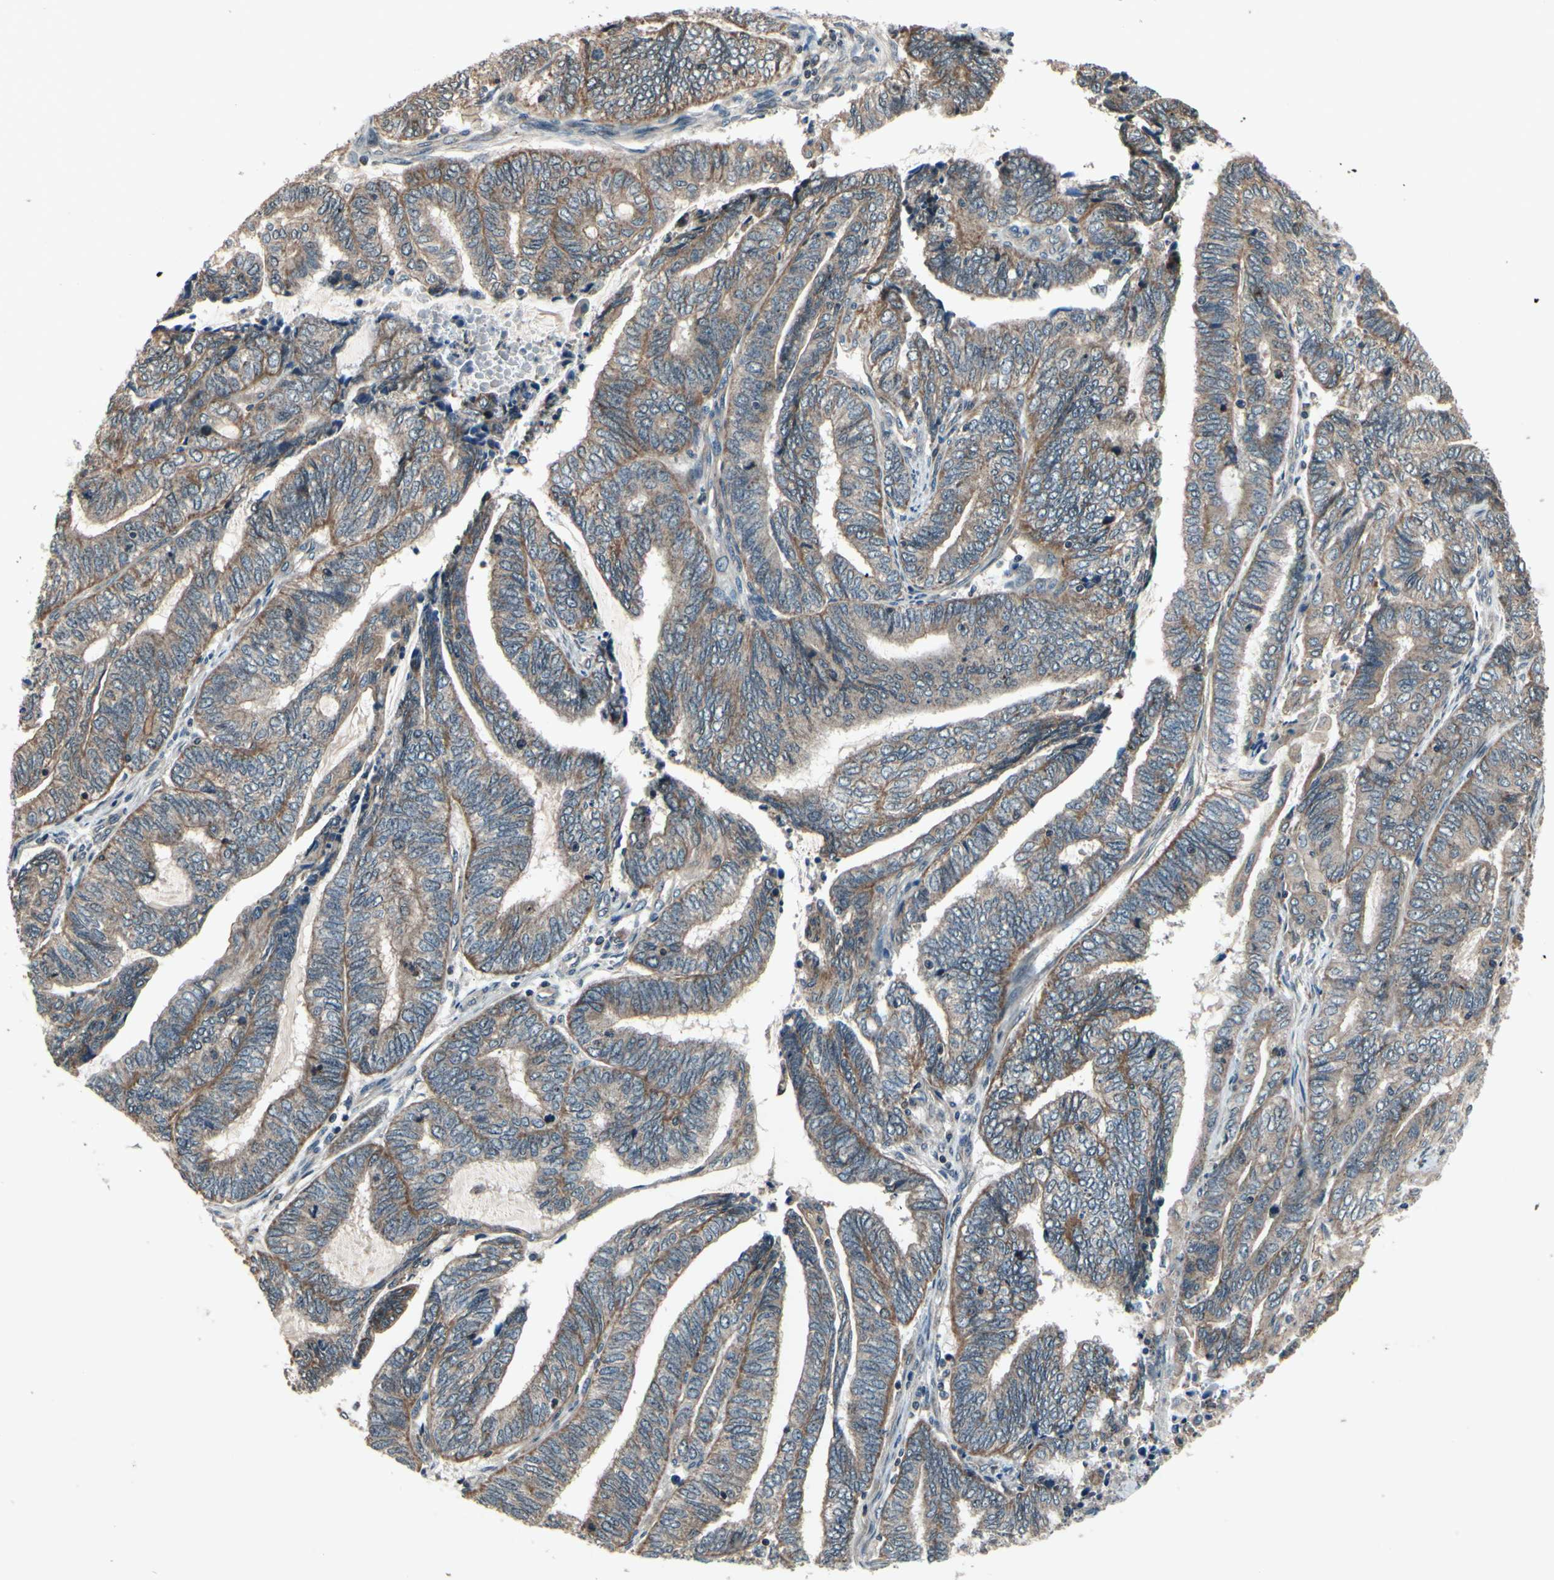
{"staining": {"intensity": "moderate", "quantity": ">75%", "location": "cytoplasmic/membranous"}, "tissue": "endometrial cancer", "cell_type": "Tumor cells", "image_type": "cancer", "snomed": [{"axis": "morphology", "description": "Adenocarcinoma, NOS"}, {"axis": "topography", "description": "Uterus"}, {"axis": "topography", "description": "Endometrium"}], "caption": "A micrograph of endometrial adenocarcinoma stained for a protein displays moderate cytoplasmic/membranous brown staining in tumor cells.", "gene": "MBTPS2", "patient": {"sex": "female", "age": 70}}